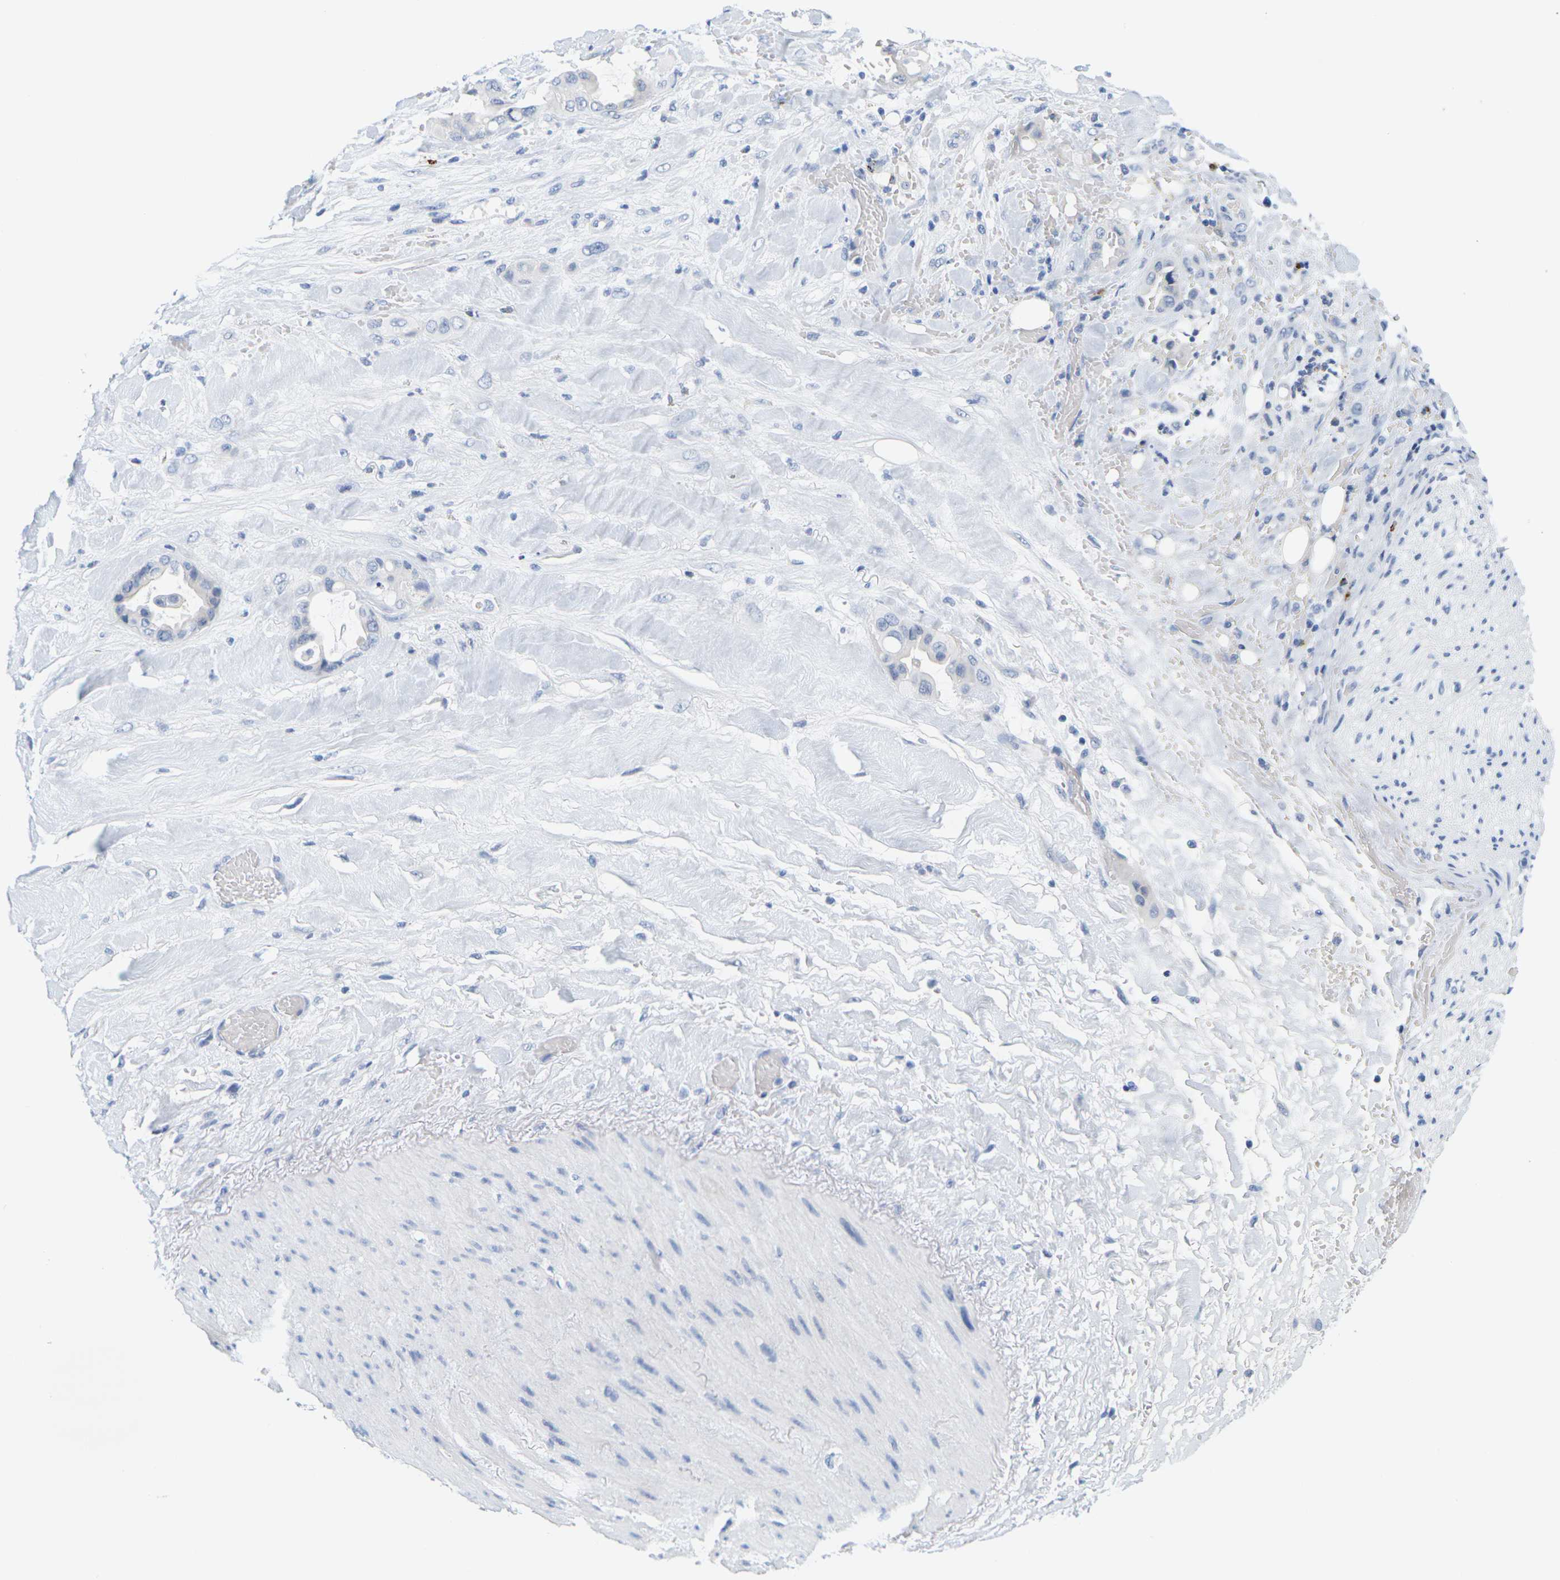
{"staining": {"intensity": "negative", "quantity": "none", "location": "none"}, "tissue": "liver cancer", "cell_type": "Tumor cells", "image_type": "cancer", "snomed": [{"axis": "morphology", "description": "Cholangiocarcinoma"}, {"axis": "topography", "description": "Liver"}], "caption": "A micrograph of liver cancer stained for a protein displays no brown staining in tumor cells.", "gene": "HLA-DOB", "patient": {"sex": "female", "age": 61}}